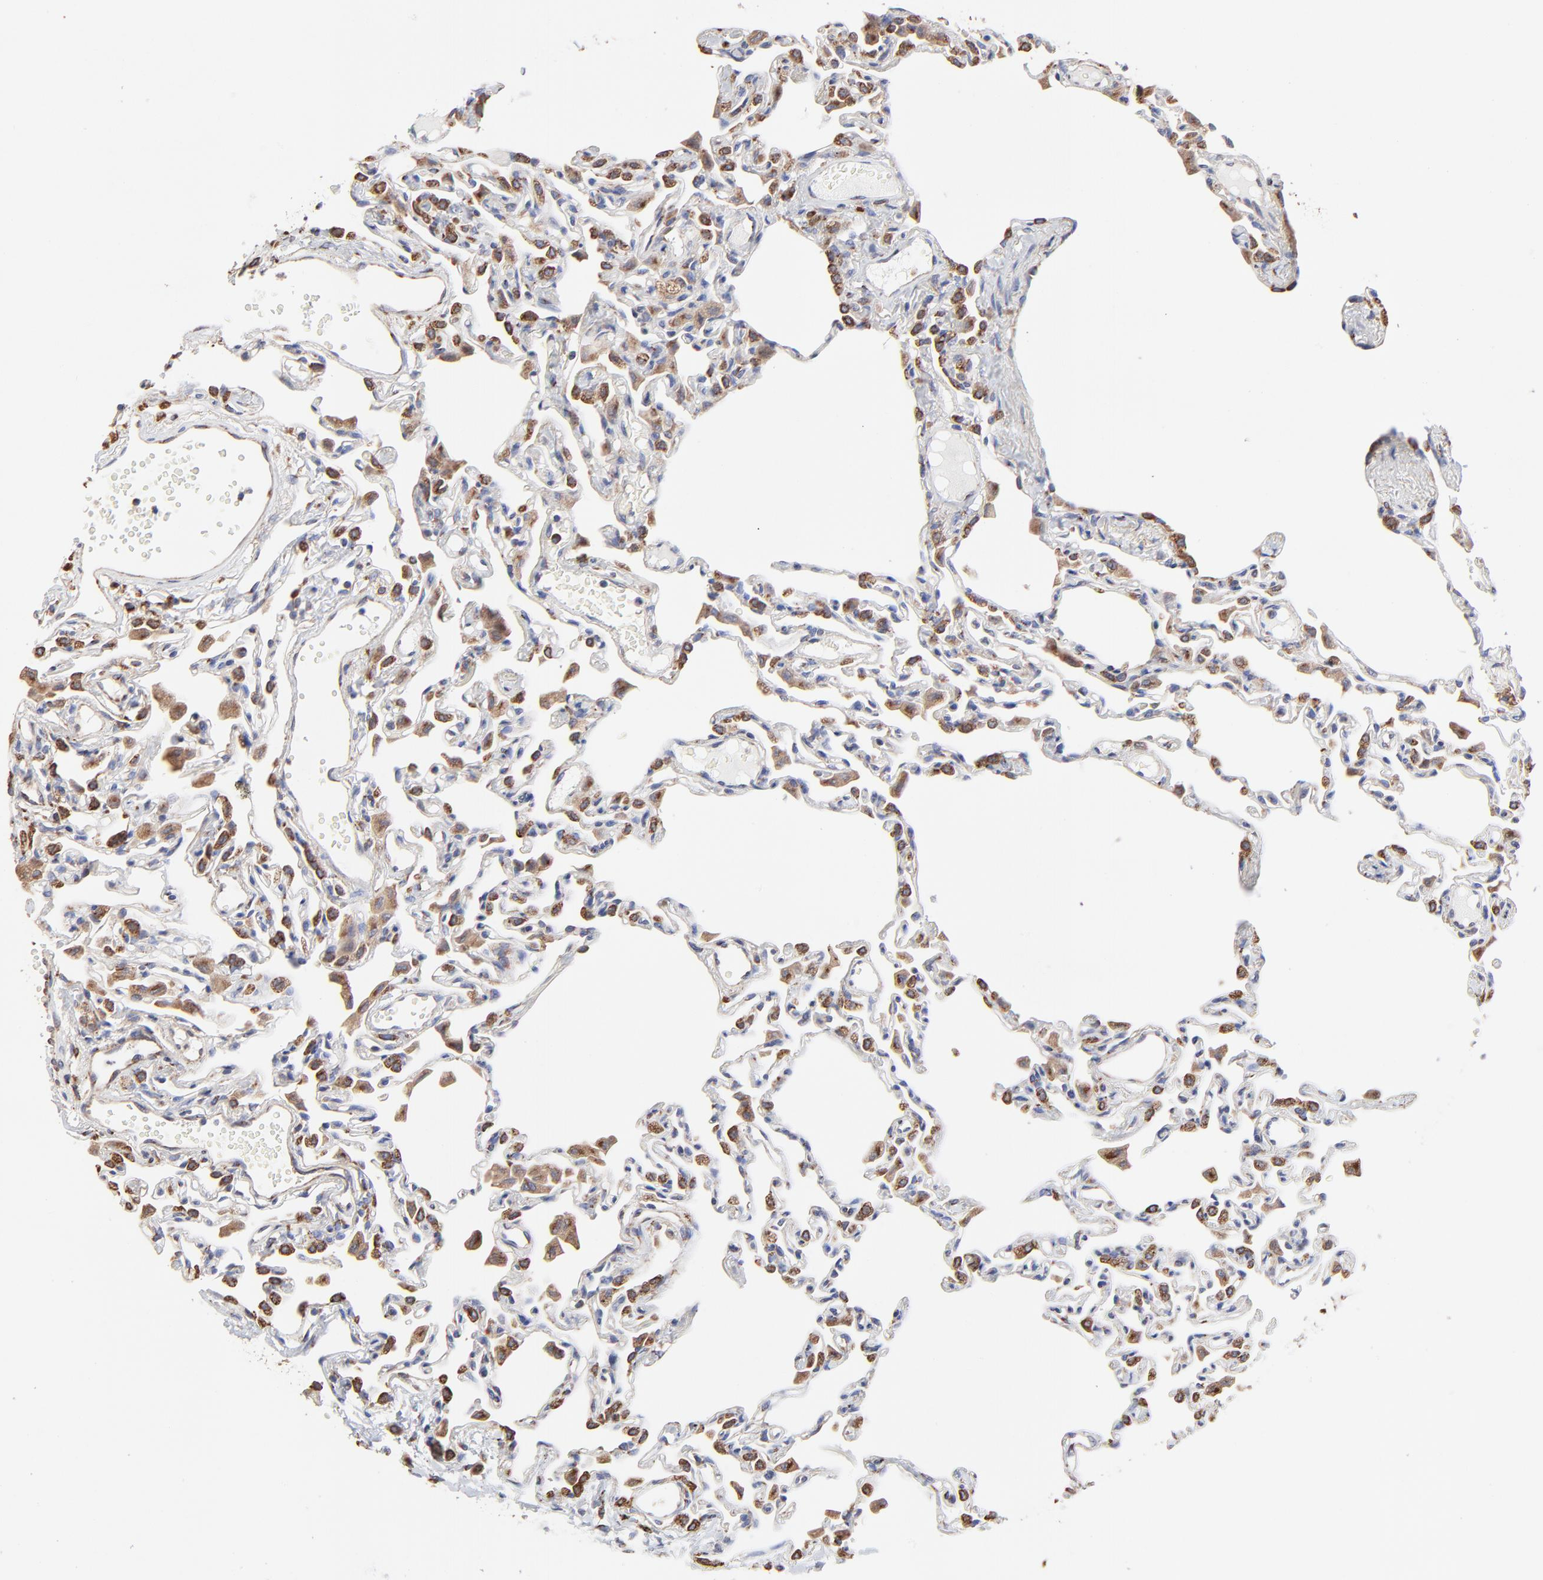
{"staining": {"intensity": "negative", "quantity": "none", "location": "none"}, "tissue": "lung", "cell_type": "Alveolar cells", "image_type": "normal", "snomed": [{"axis": "morphology", "description": "Normal tissue, NOS"}, {"axis": "topography", "description": "Lung"}], "caption": "IHC histopathology image of unremarkable lung: lung stained with DAB (3,3'-diaminobenzidine) reveals no significant protein staining in alveolar cells.", "gene": "LMAN1", "patient": {"sex": "female", "age": 49}}